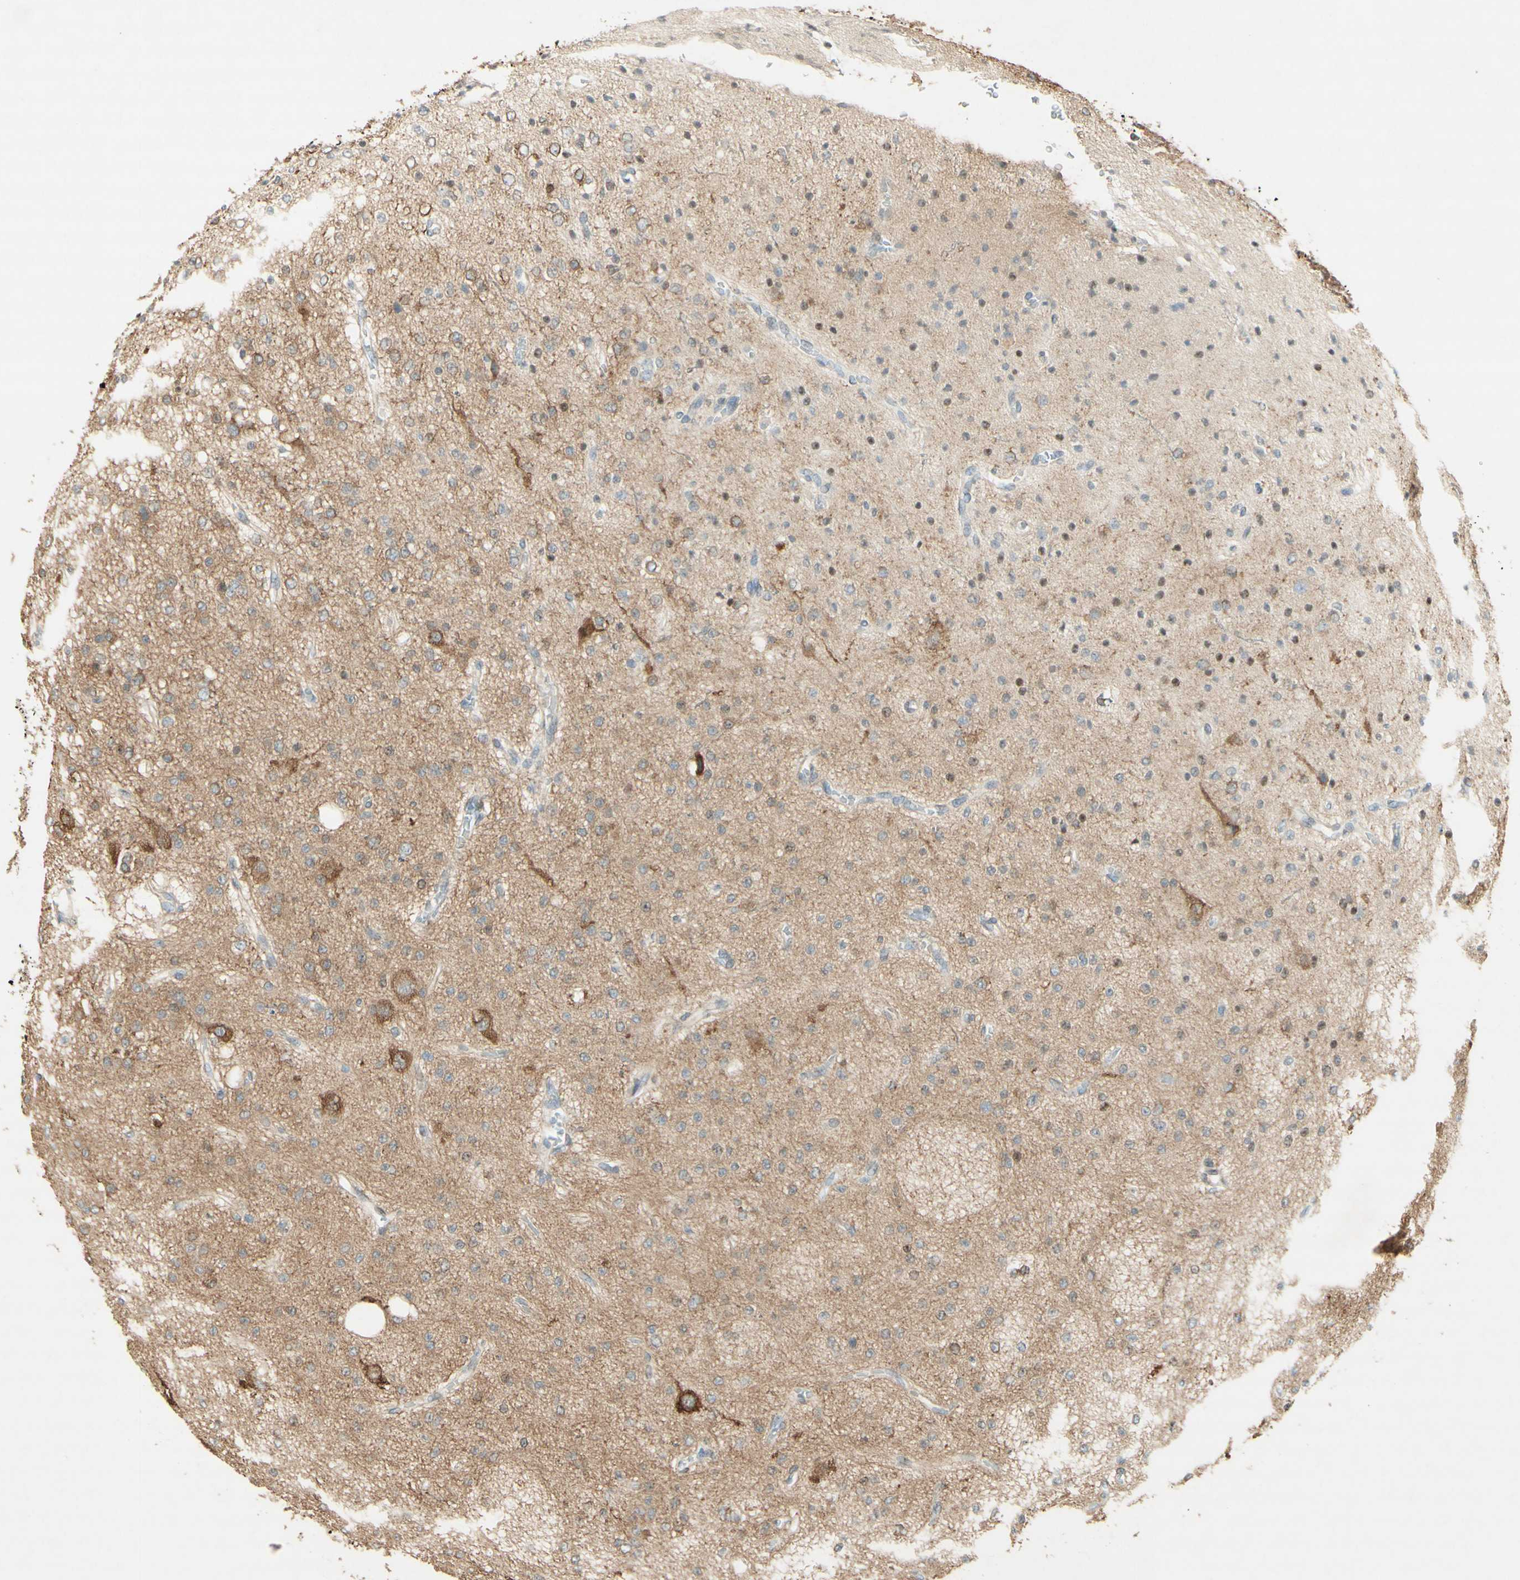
{"staining": {"intensity": "moderate", "quantity": "<25%", "location": "cytoplasmic/membranous"}, "tissue": "glioma", "cell_type": "Tumor cells", "image_type": "cancer", "snomed": [{"axis": "morphology", "description": "Glioma, malignant, Low grade"}, {"axis": "topography", "description": "Brain"}], "caption": "Glioma stained for a protein (brown) reveals moderate cytoplasmic/membranous positive expression in about <25% of tumor cells.", "gene": "MAP1B", "patient": {"sex": "male", "age": 38}}